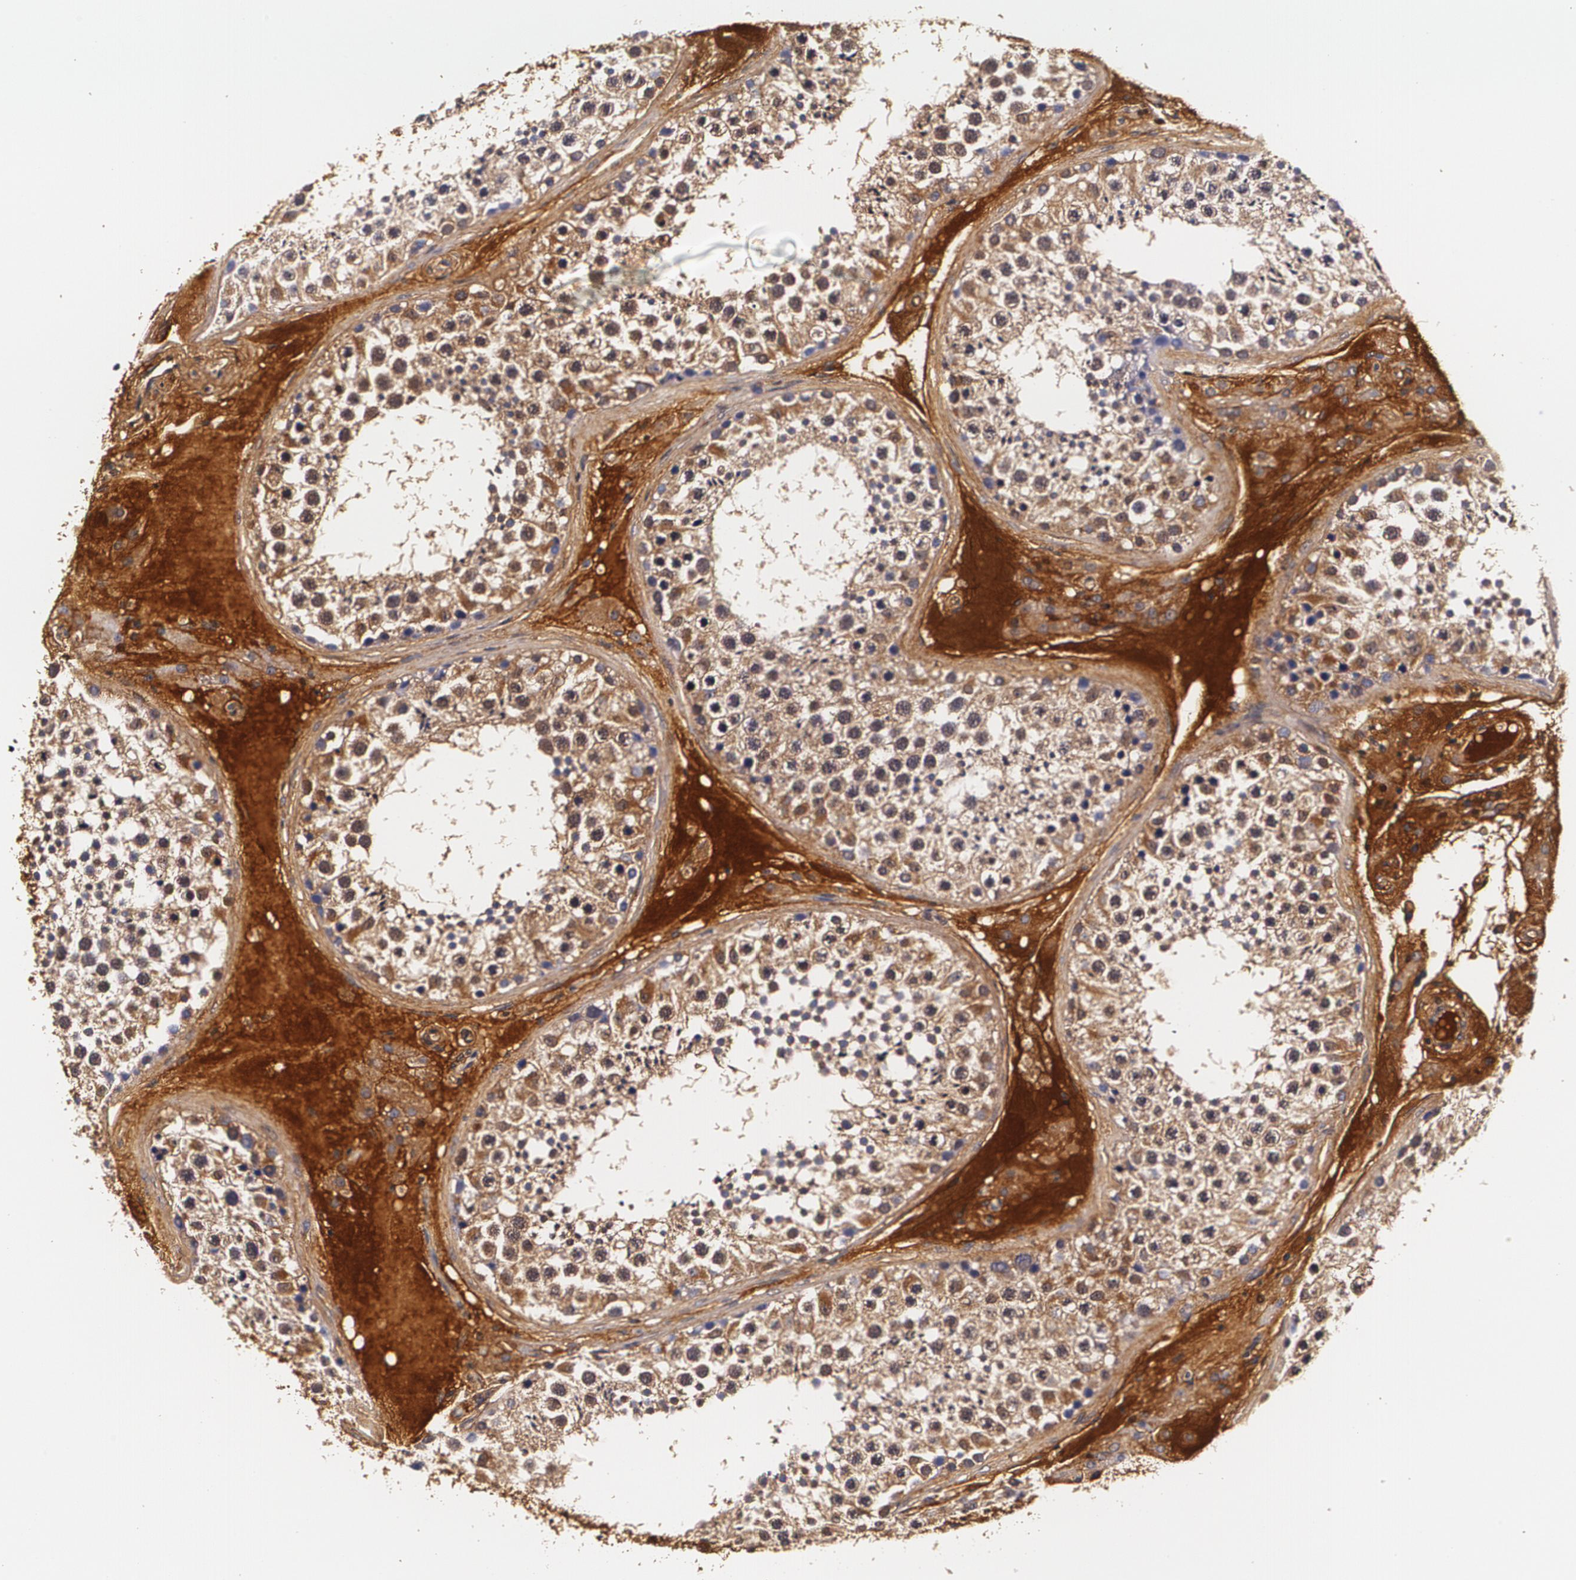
{"staining": {"intensity": "weak", "quantity": ">75%", "location": "cytoplasmic/membranous"}, "tissue": "testis", "cell_type": "Cells in seminiferous ducts", "image_type": "normal", "snomed": [{"axis": "morphology", "description": "Normal tissue, NOS"}, {"axis": "topography", "description": "Testis"}], "caption": "IHC micrograph of benign testis stained for a protein (brown), which exhibits low levels of weak cytoplasmic/membranous expression in about >75% of cells in seminiferous ducts.", "gene": "TTR", "patient": {"sex": "male", "age": 46}}